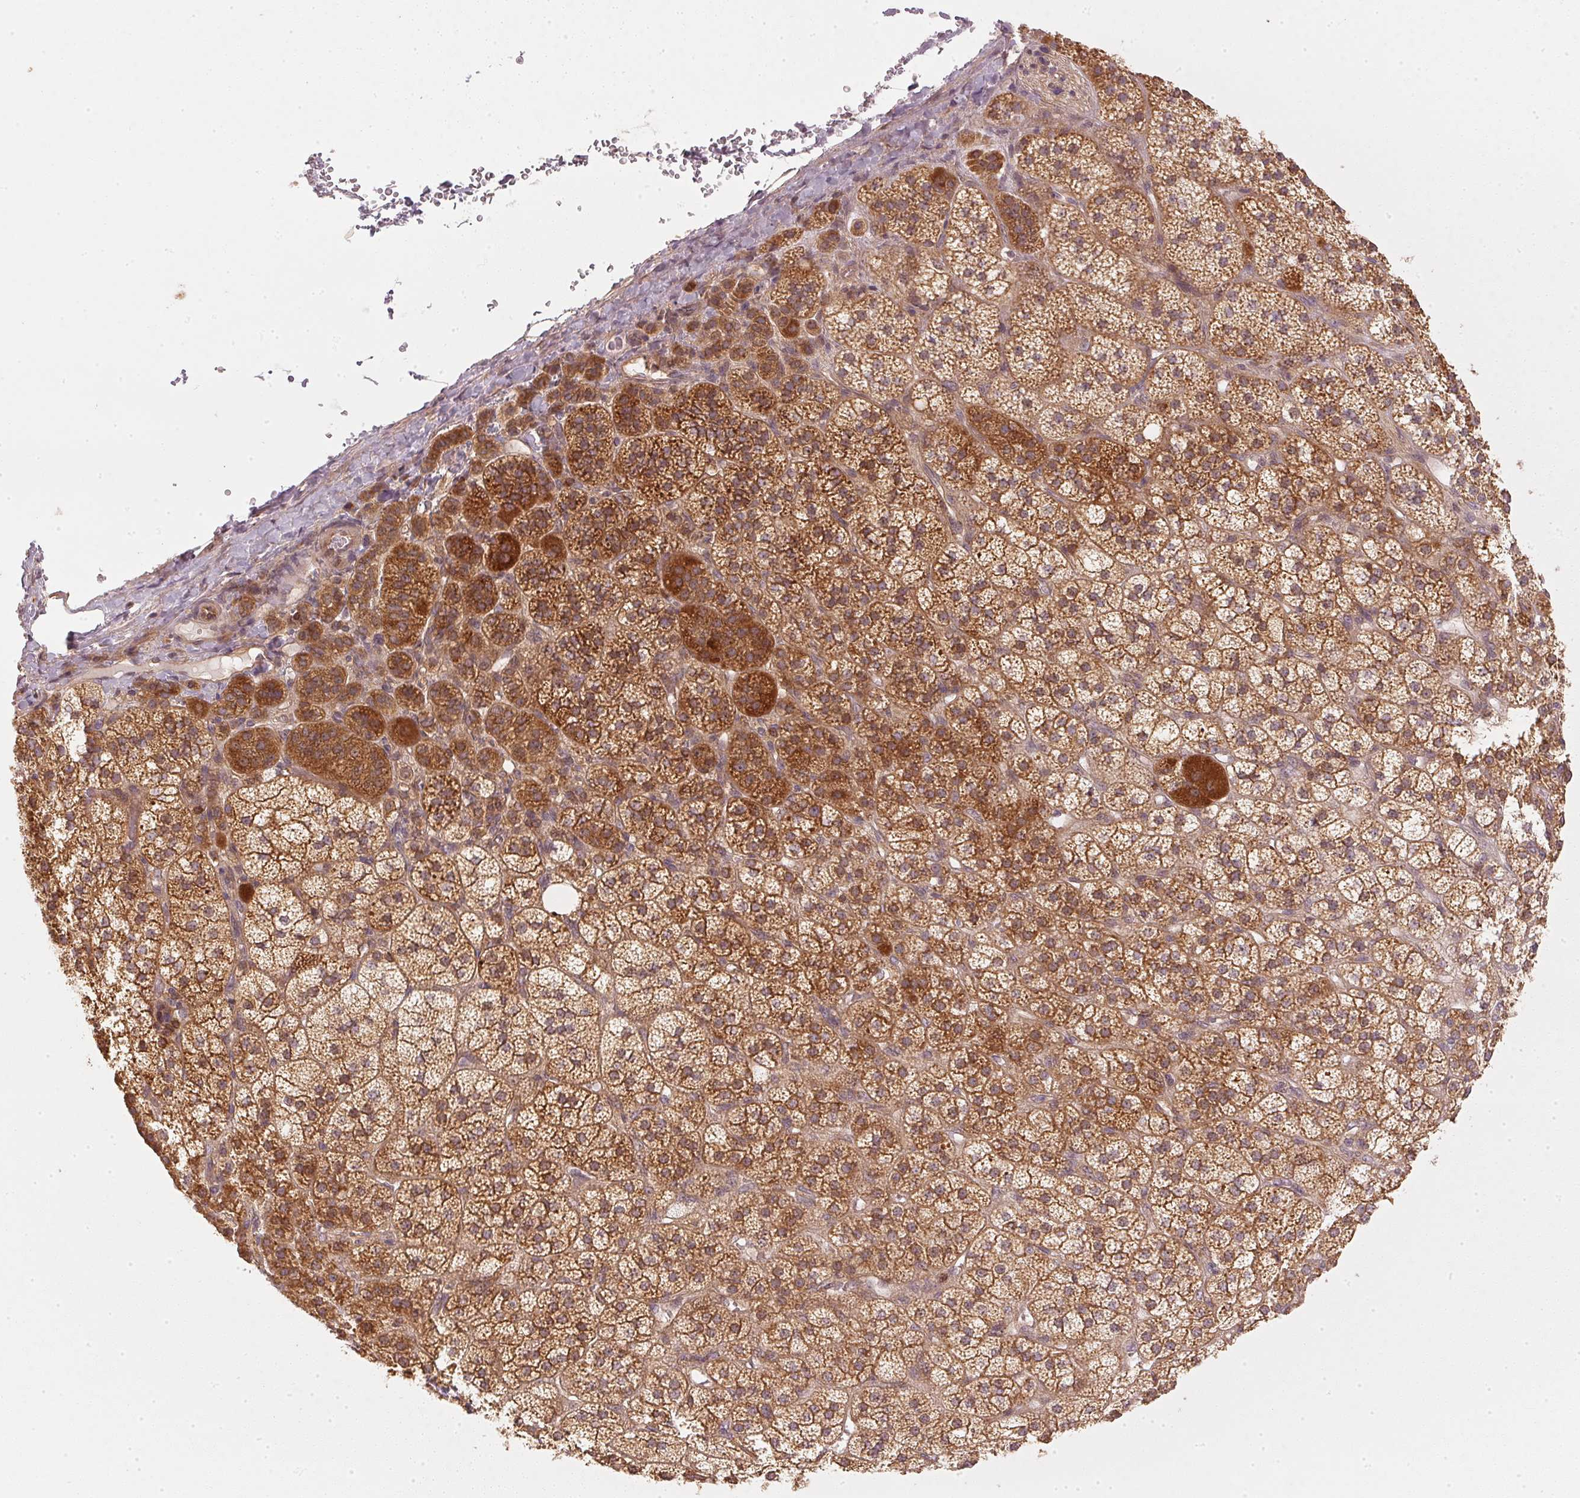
{"staining": {"intensity": "strong", "quantity": ">75%", "location": "cytoplasmic/membranous"}, "tissue": "adrenal gland", "cell_type": "Glandular cells", "image_type": "normal", "snomed": [{"axis": "morphology", "description": "Normal tissue, NOS"}, {"axis": "topography", "description": "Adrenal gland"}], "caption": "This micrograph shows normal adrenal gland stained with immunohistochemistry to label a protein in brown. The cytoplasmic/membranous of glandular cells show strong positivity for the protein. Nuclei are counter-stained blue.", "gene": "NADK2", "patient": {"sex": "female", "age": 60}}